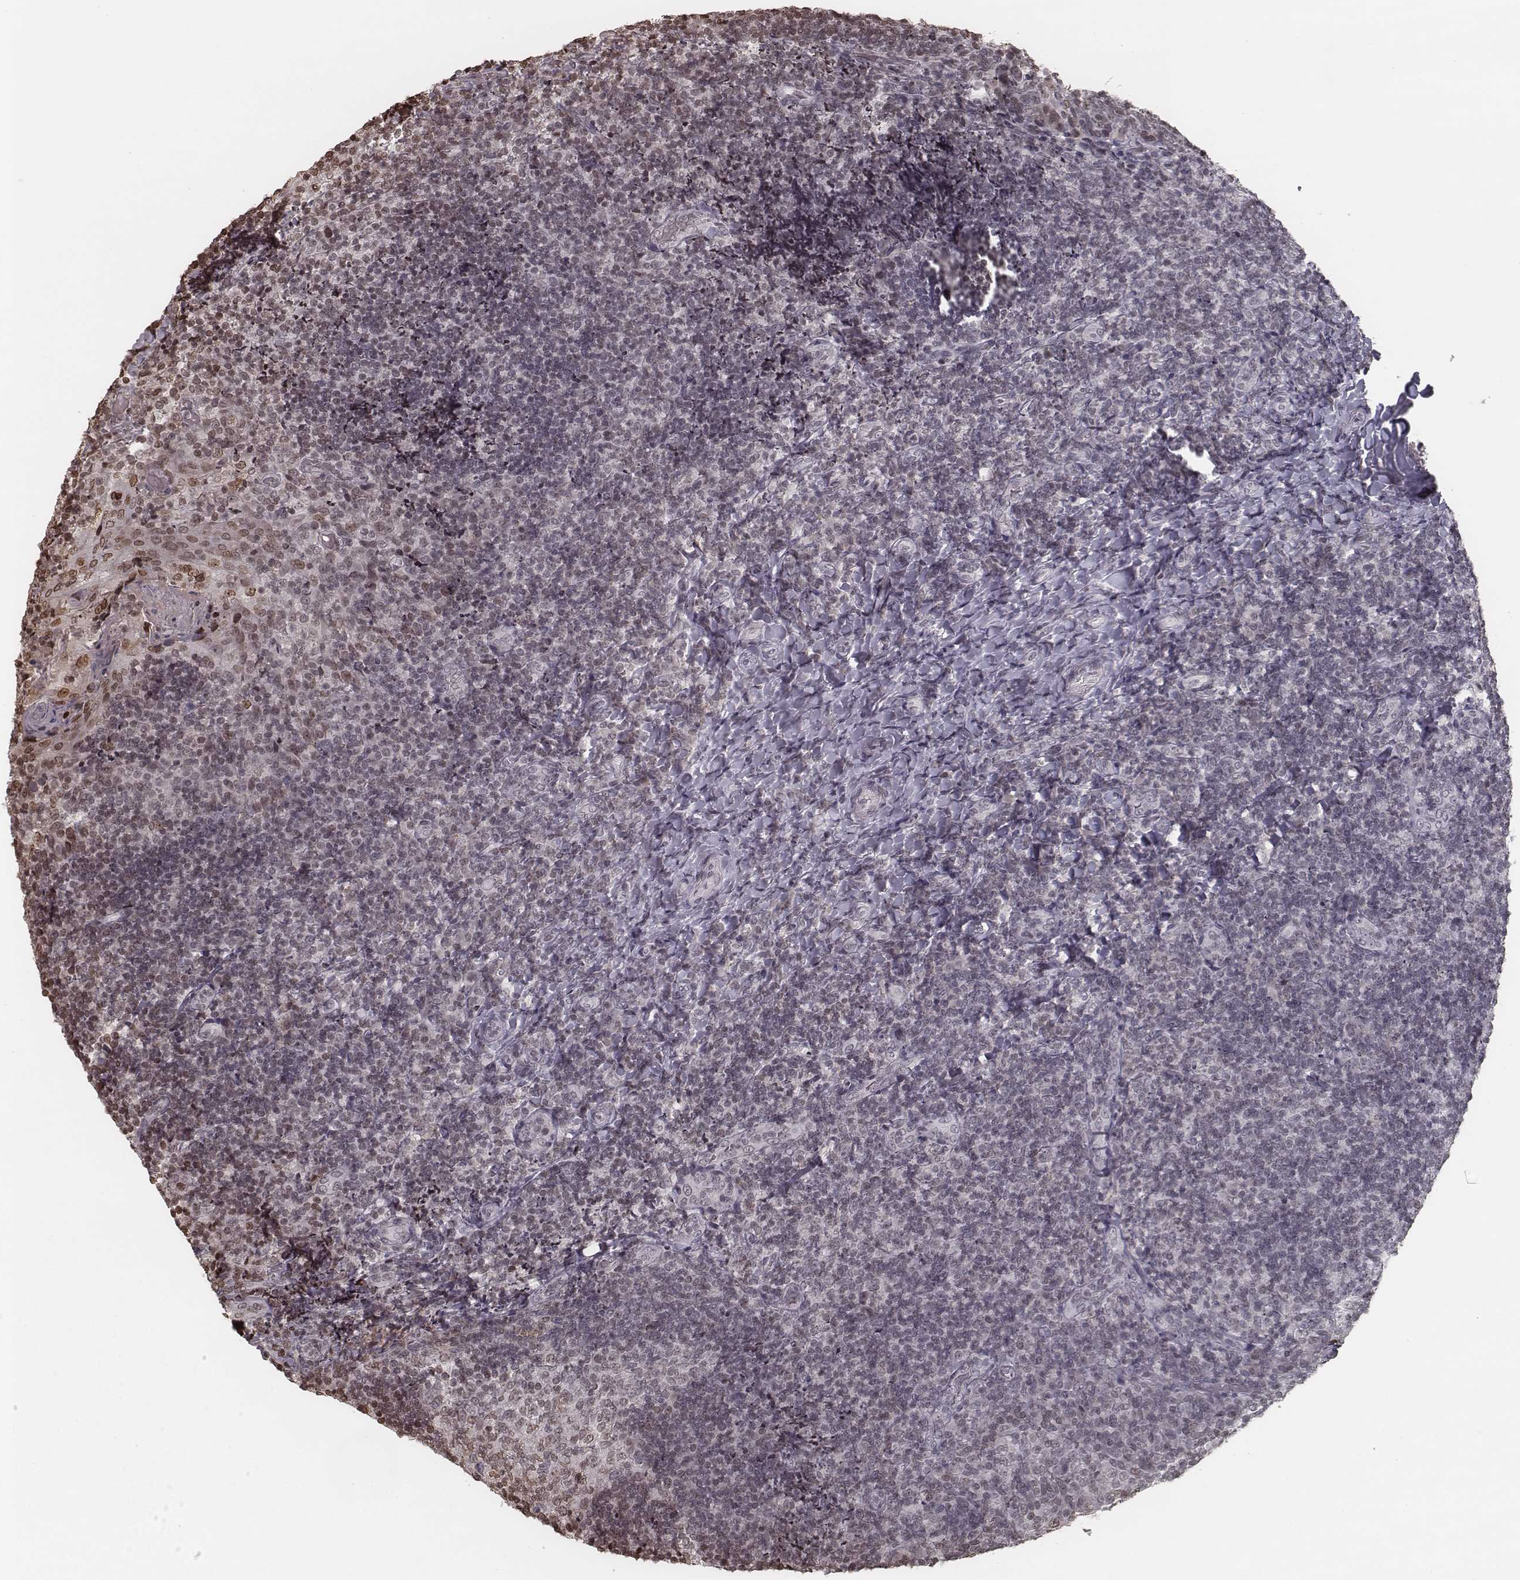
{"staining": {"intensity": "negative", "quantity": "none", "location": "none"}, "tissue": "tonsil", "cell_type": "Germinal center cells", "image_type": "normal", "snomed": [{"axis": "morphology", "description": "Normal tissue, NOS"}, {"axis": "topography", "description": "Tonsil"}], "caption": "This is an IHC image of benign tonsil. There is no staining in germinal center cells.", "gene": "HMGA2", "patient": {"sex": "female", "age": 10}}